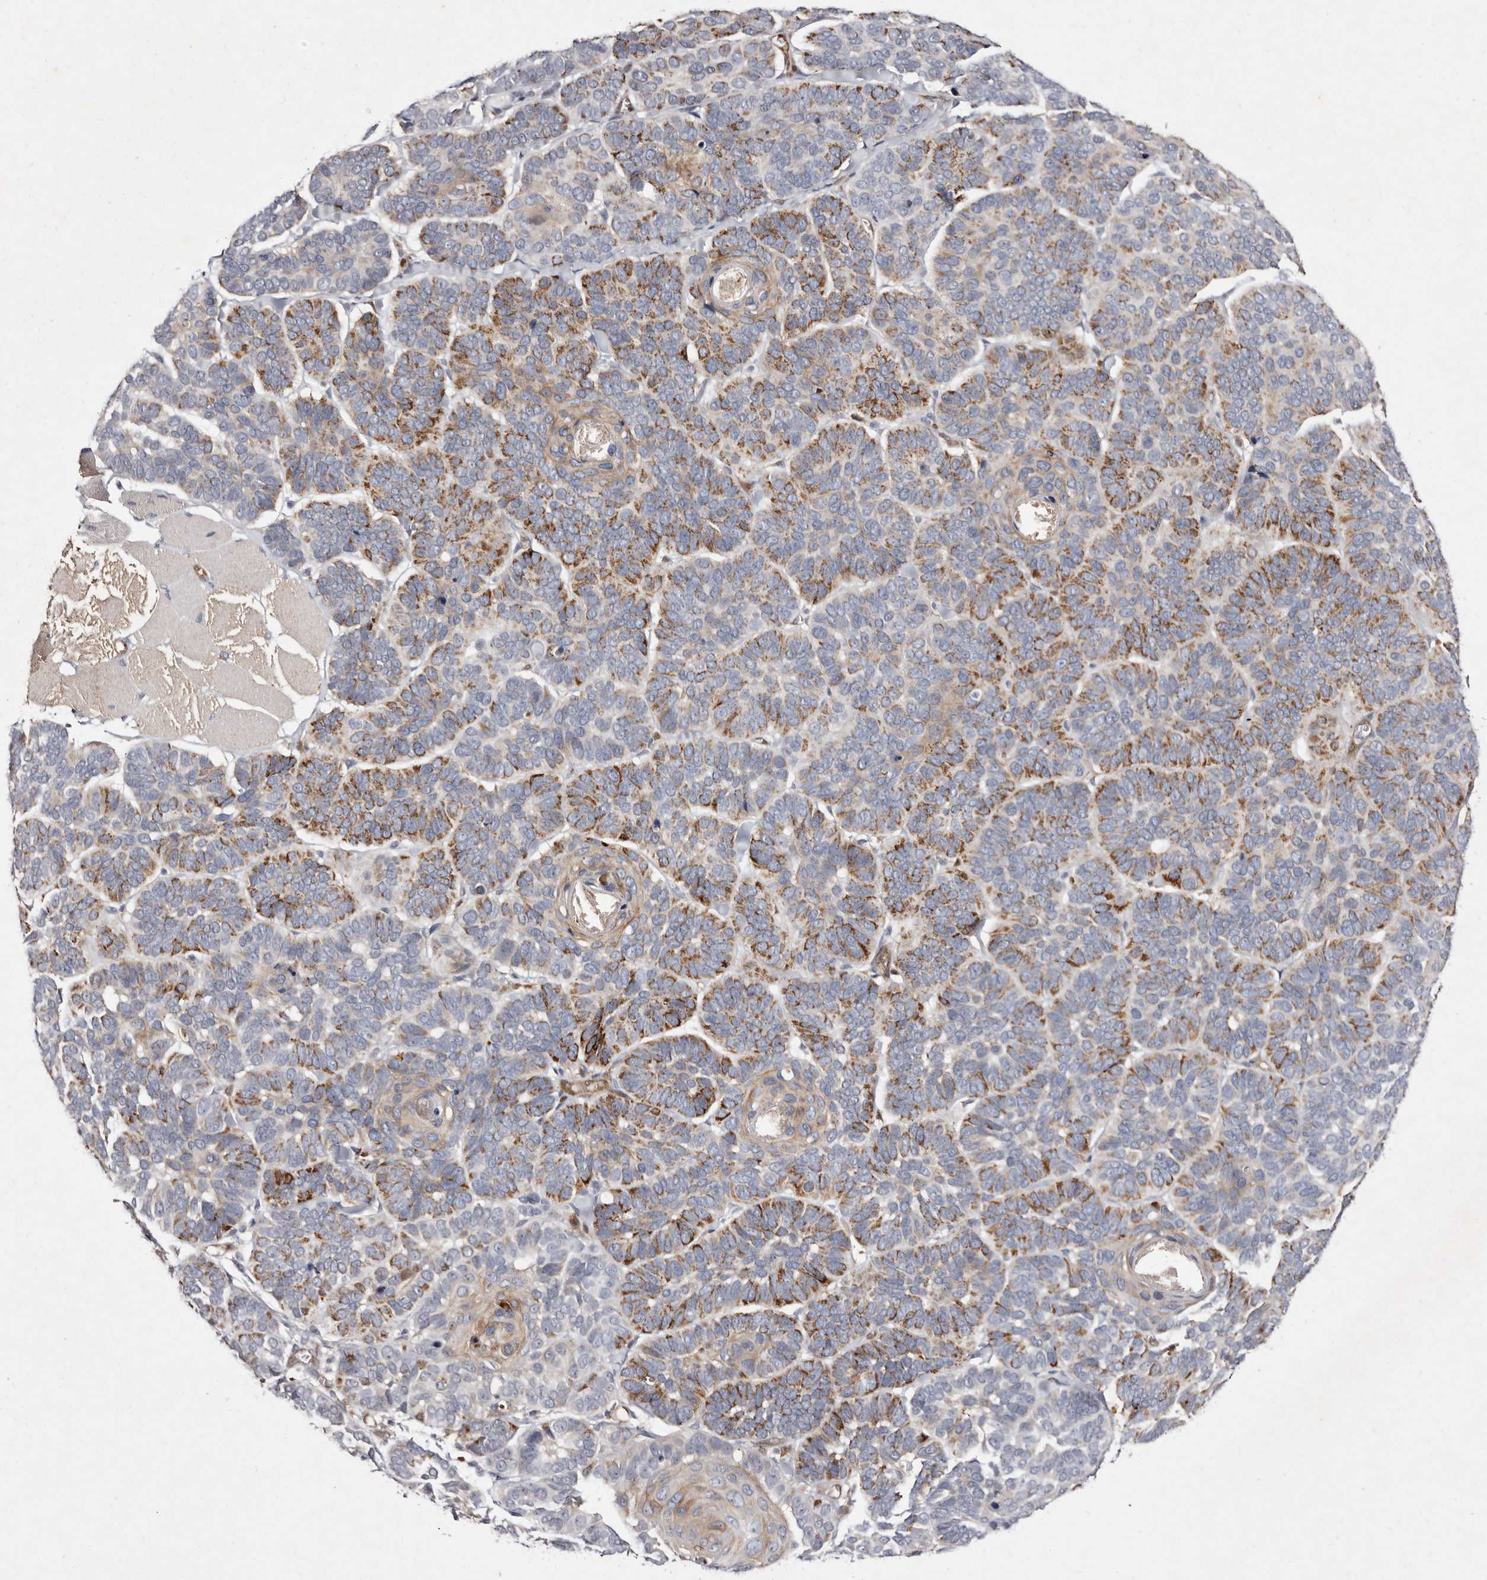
{"staining": {"intensity": "moderate", "quantity": "25%-75%", "location": "cytoplasmic/membranous"}, "tissue": "skin cancer", "cell_type": "Tumor cells", "image_type": "cancer", "snomed": [{"axis": "morphology", "description": "Basal cell carcinoma"}, {"axis": "topography", "description": "Skin"}], "caption": "Immunohistochemical staining of human basal cell carcinoma (skin) demonstrates medium levels of moderate cytoplasmic/membranous expression in about 25%-75% of tumor cells. (DAB (3,3'-diaminobenzidine) = brown stain, brightfield microscopy at high magnification).", "gene": "GIMAP4", "patient": {"sex": "male", "age": 62}}